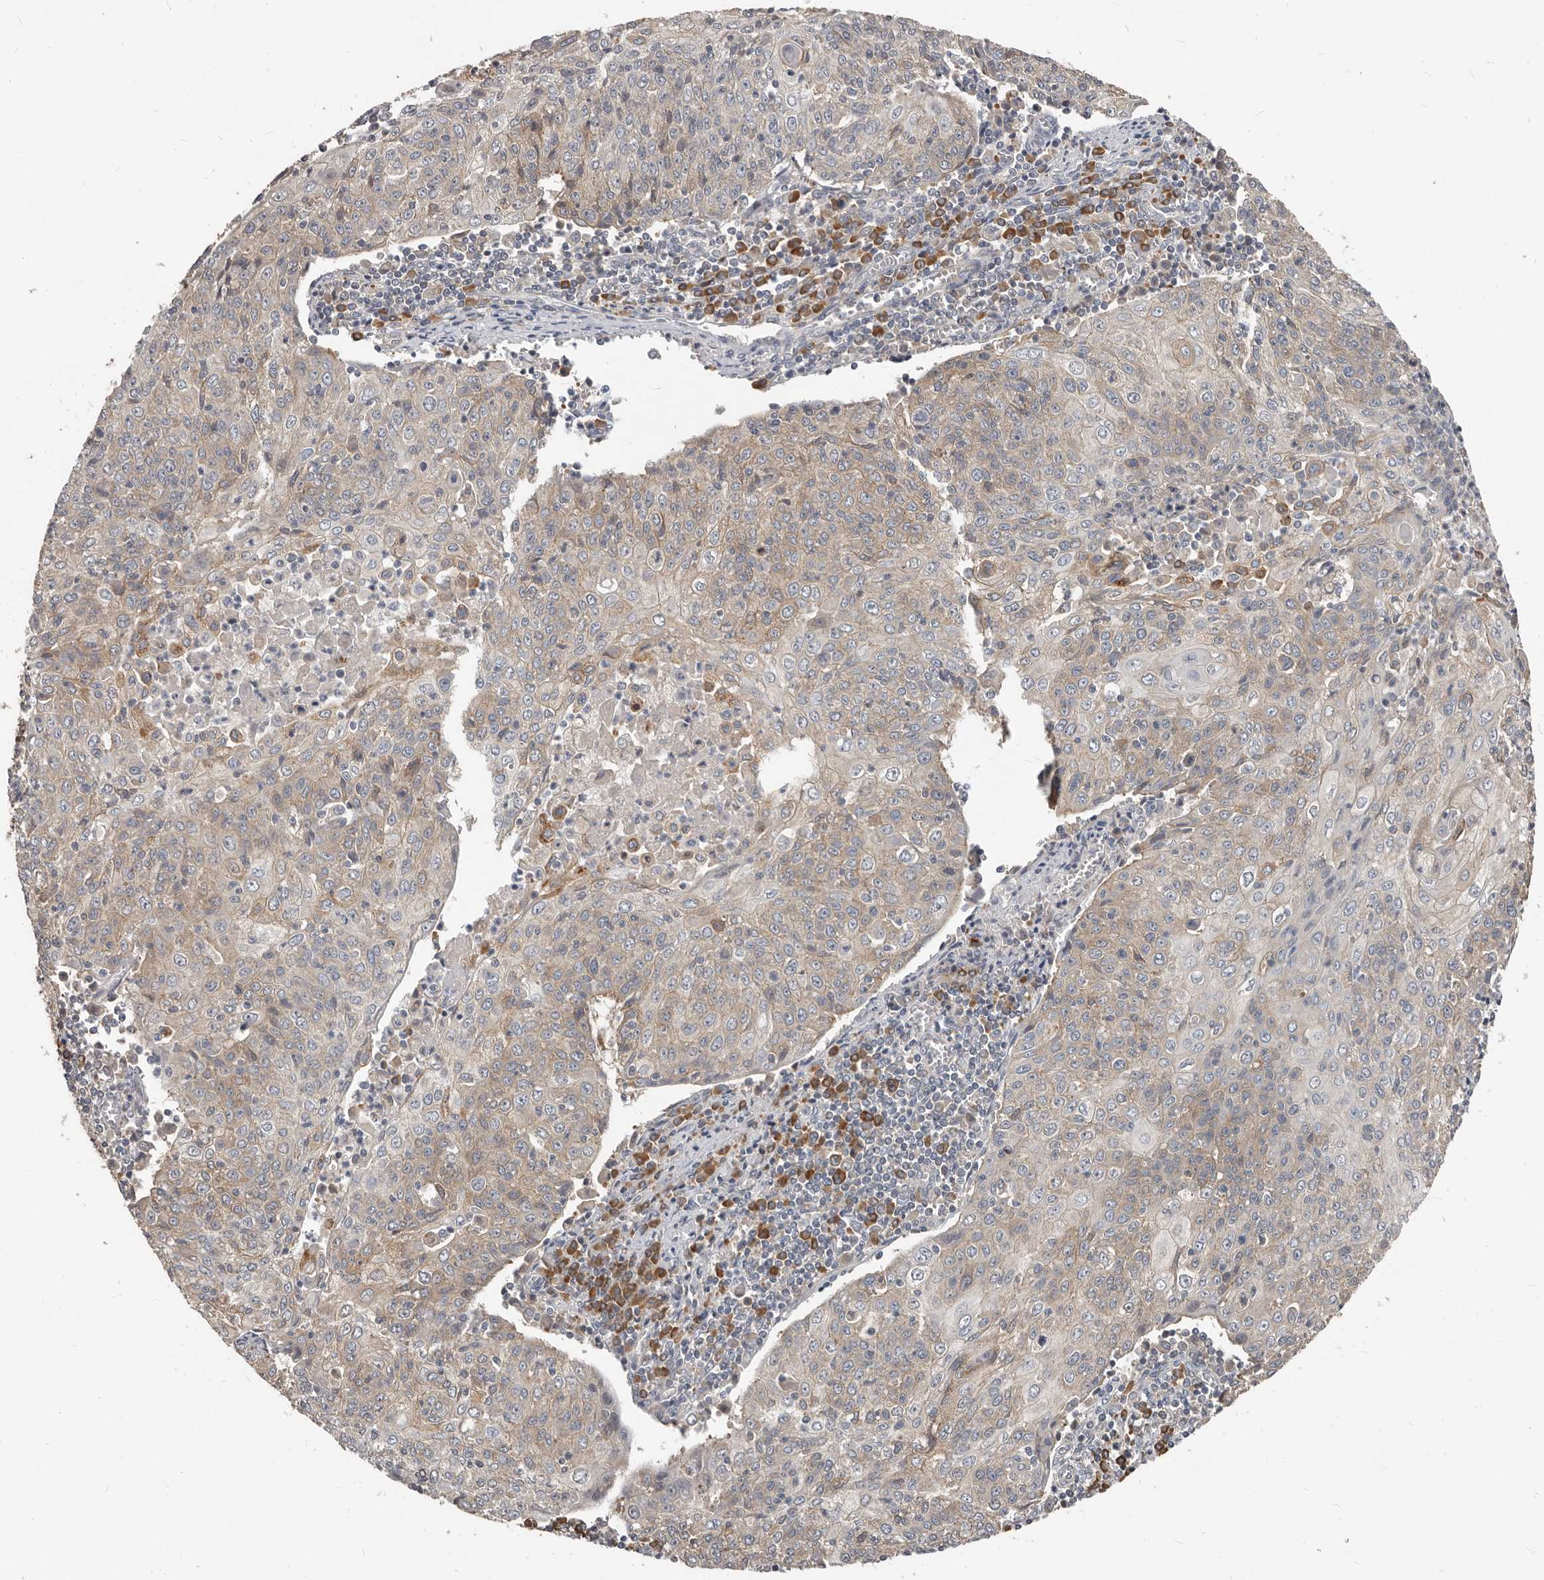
{"staining": {"intensity": "weak", "quantity": ">75%", "location": "cytoplasmic/membranous"}, "tissue": "cervical cancer", "cell_type": "Tumor cells", "image_type": "cancer", "snomed": [{"axis": "morphology", "description": "Squamous cell carcinoma, NOS"}, {"axis": "topography", "description": "Cervix"}], "caption": "Protein expression analysis of cervical cancer demonstrates weak cytoplasmic/membranous staining in approximately >75% of tumor cells. (Brightfield microscopy of DAB IHC at high magnification).", "gene": "AKNAD1", "patient": {"sex": "female", "age": 48}}